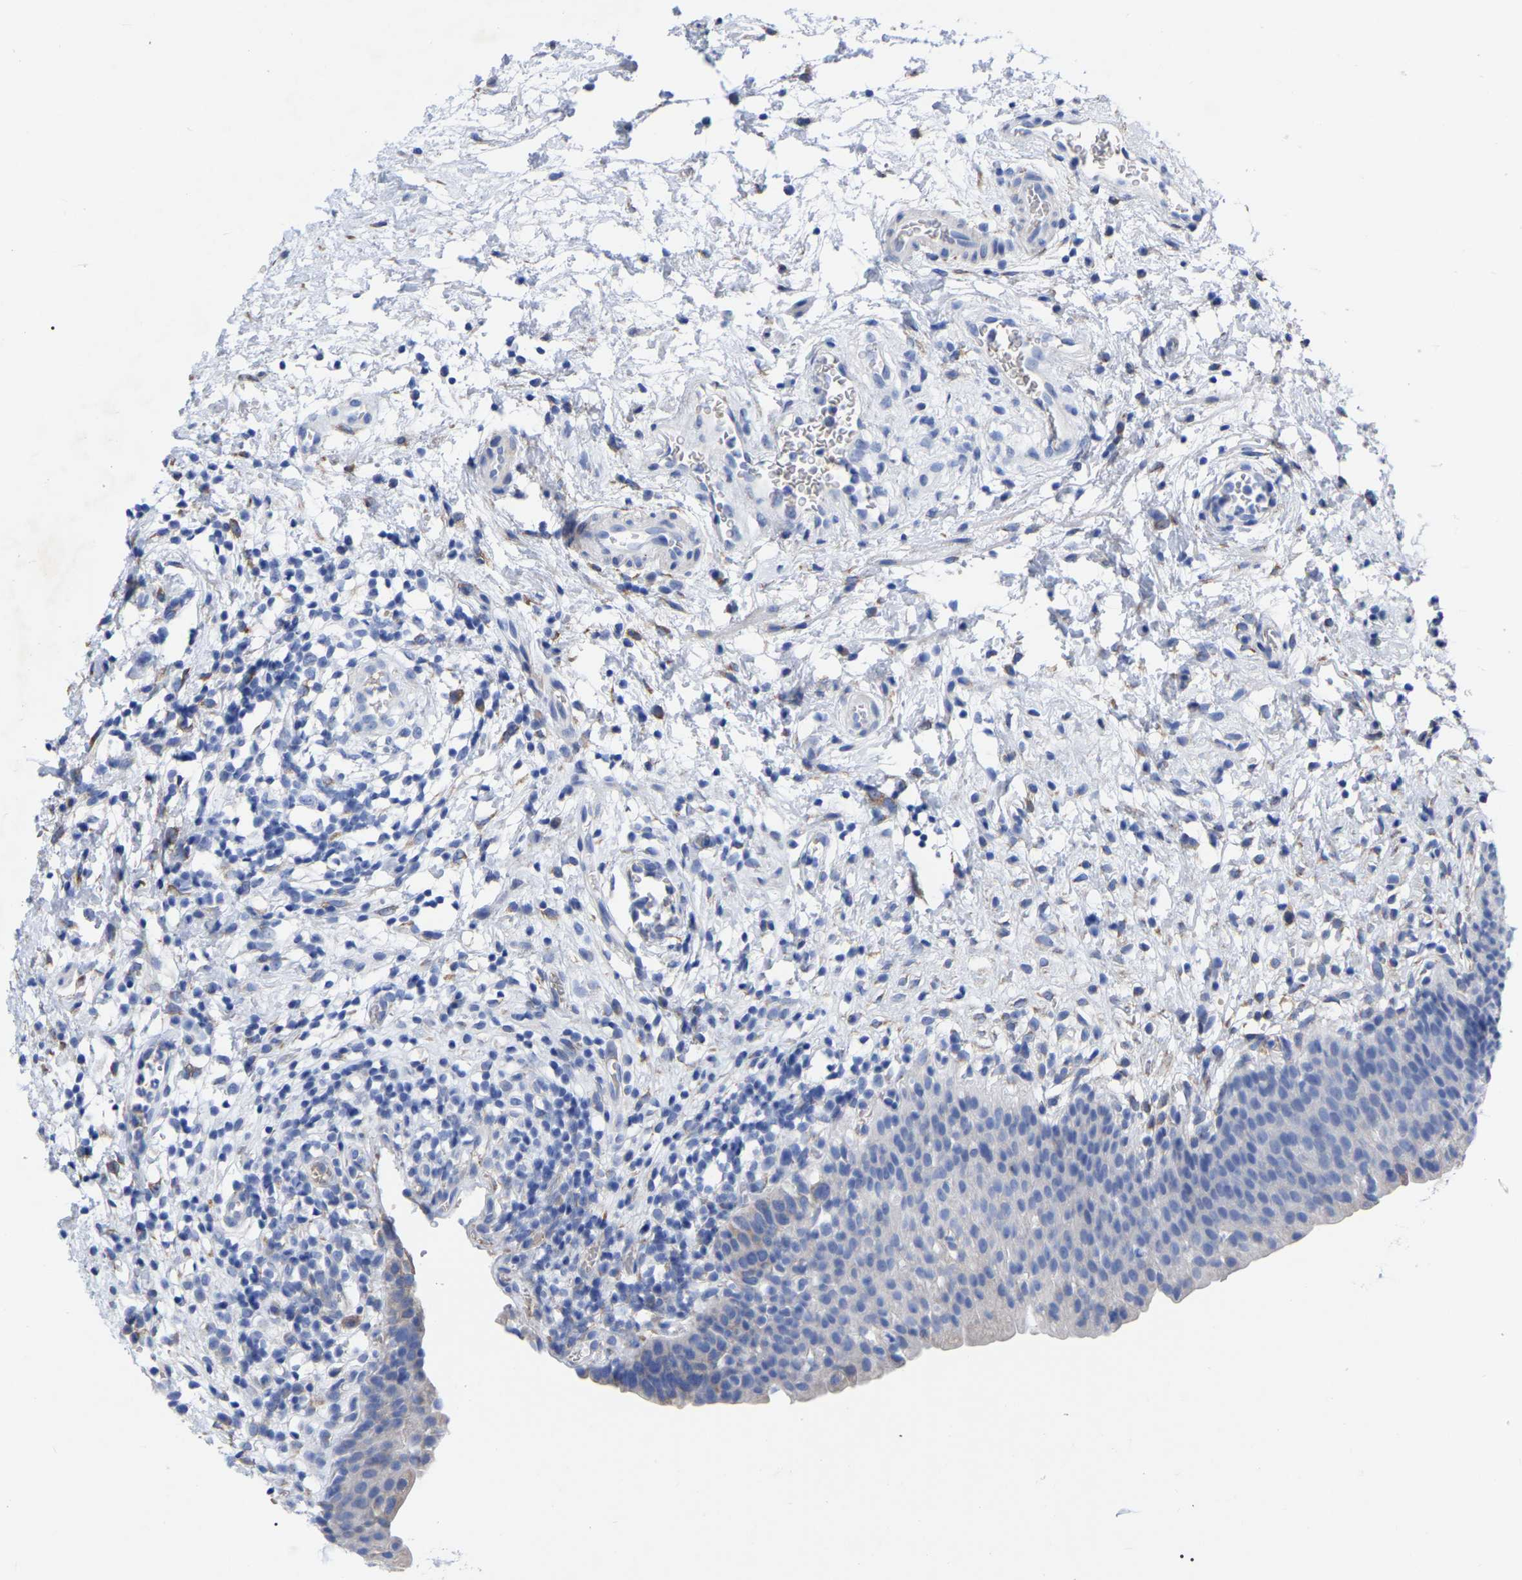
{"staining": {"intensity": "negative", "quantity": "none", "location": "none"}, "tissue": "urinary bladder", "cell_type": "Urothelial cells", "image_type": "normal", "snomed": [{"axis": "morphology", "description": "Normal tissue, NOS"}, {"axis": "topography", "description": "Urinary bladder"}], "caption": "Protein analysis of normal urinary bladder shows no significant staining in urothelial cells.", "gene": "GDF3", "patient": {"sex": "male", "age": 37}}